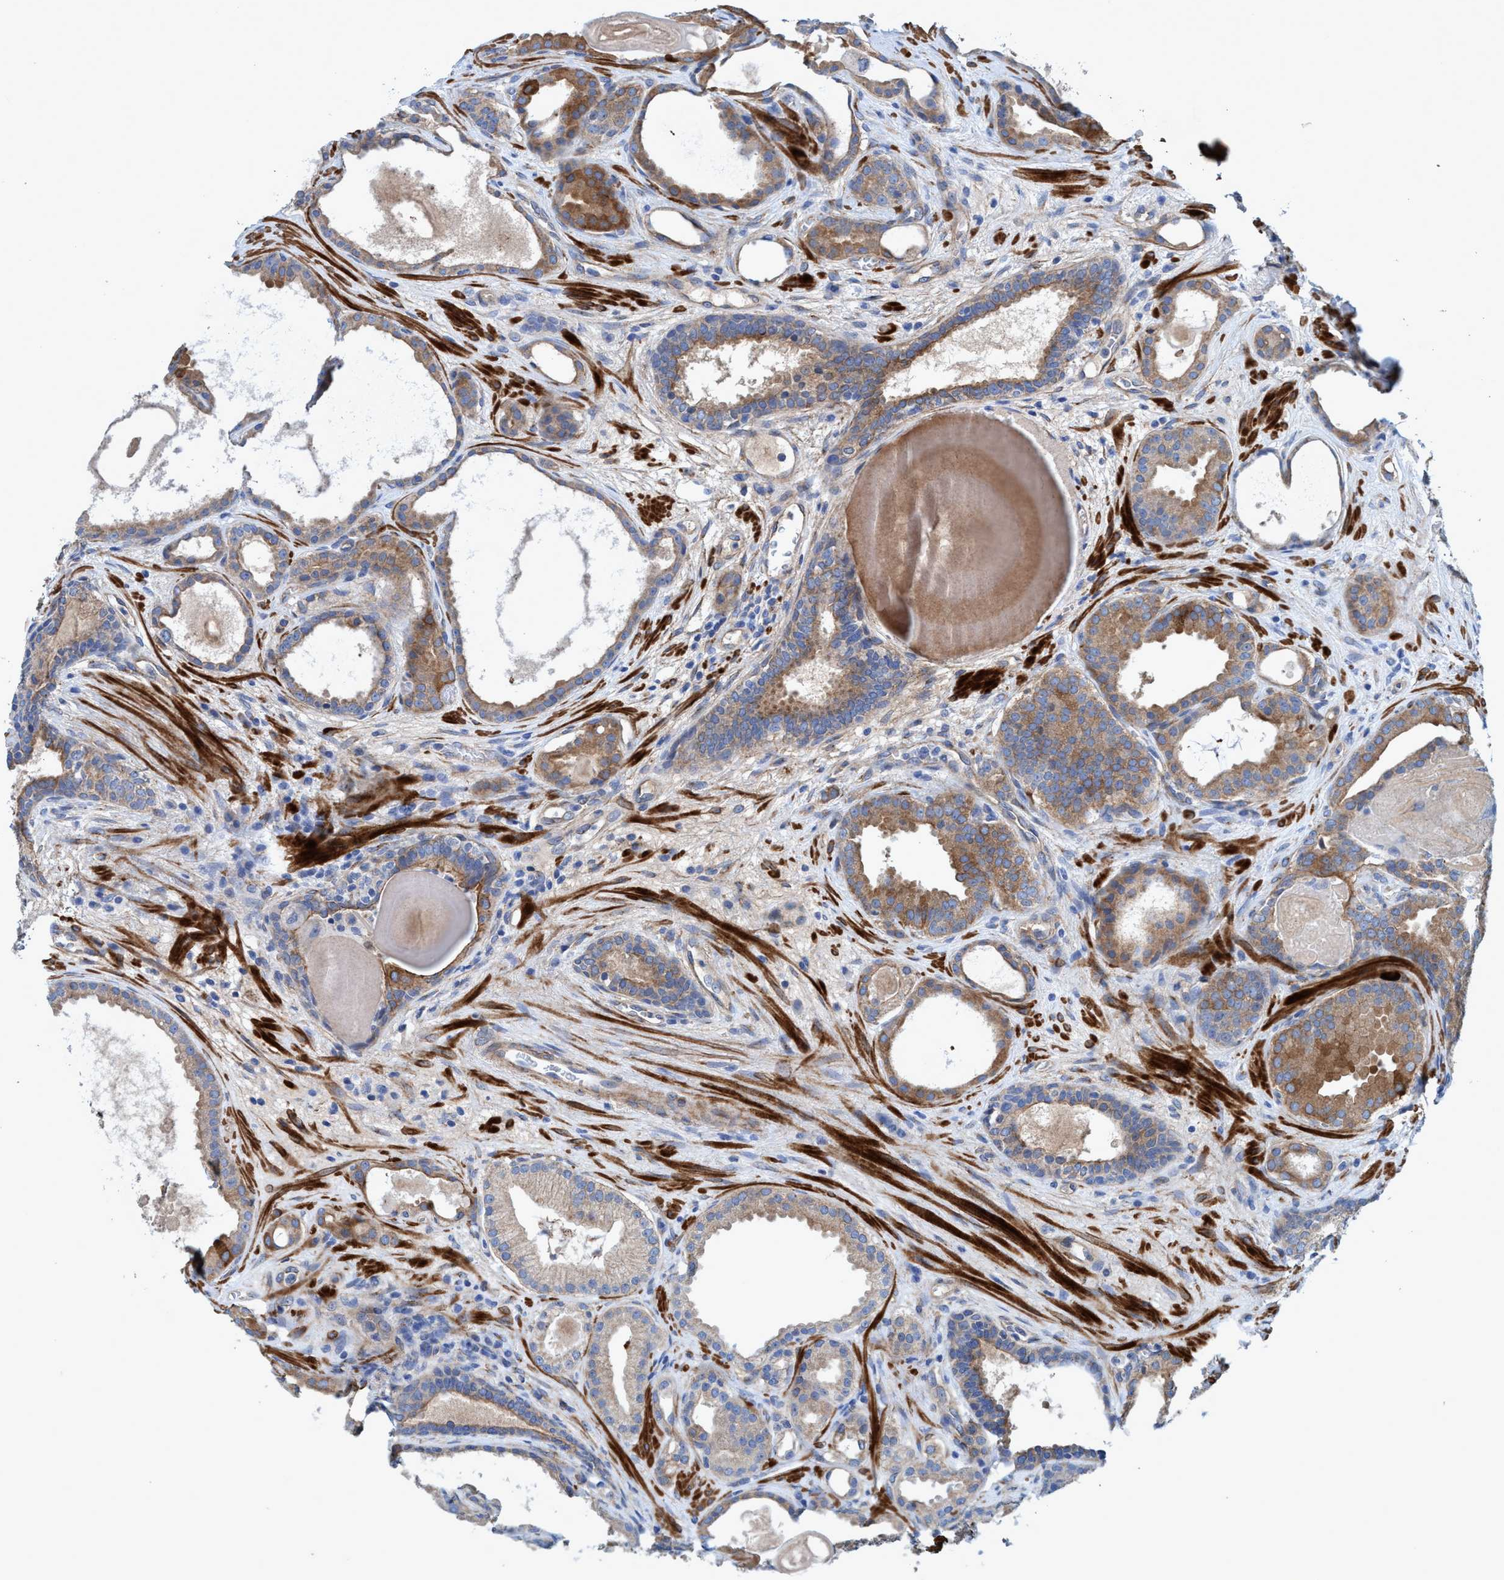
{"staining": {"intensity": "moderate", "quantity": ">75%", "location": "cytoplasmic/membranous"}, "tissue": "prostate cancer", "cell_type": "Tumor cells", "image_type": "cancer", "snomed": [{"axis": "morphology", "description": "Adenocarcinoma, High grade"}, {"axis": "topography", "description": "Prostate"}], "caption": "Tumor cells exhibit moderate cytoplasmic/membranous expression in about >75% of cells in prostate cancer.", "gene": "GULP1", "patient": {"sex": "male", "age": 60}}